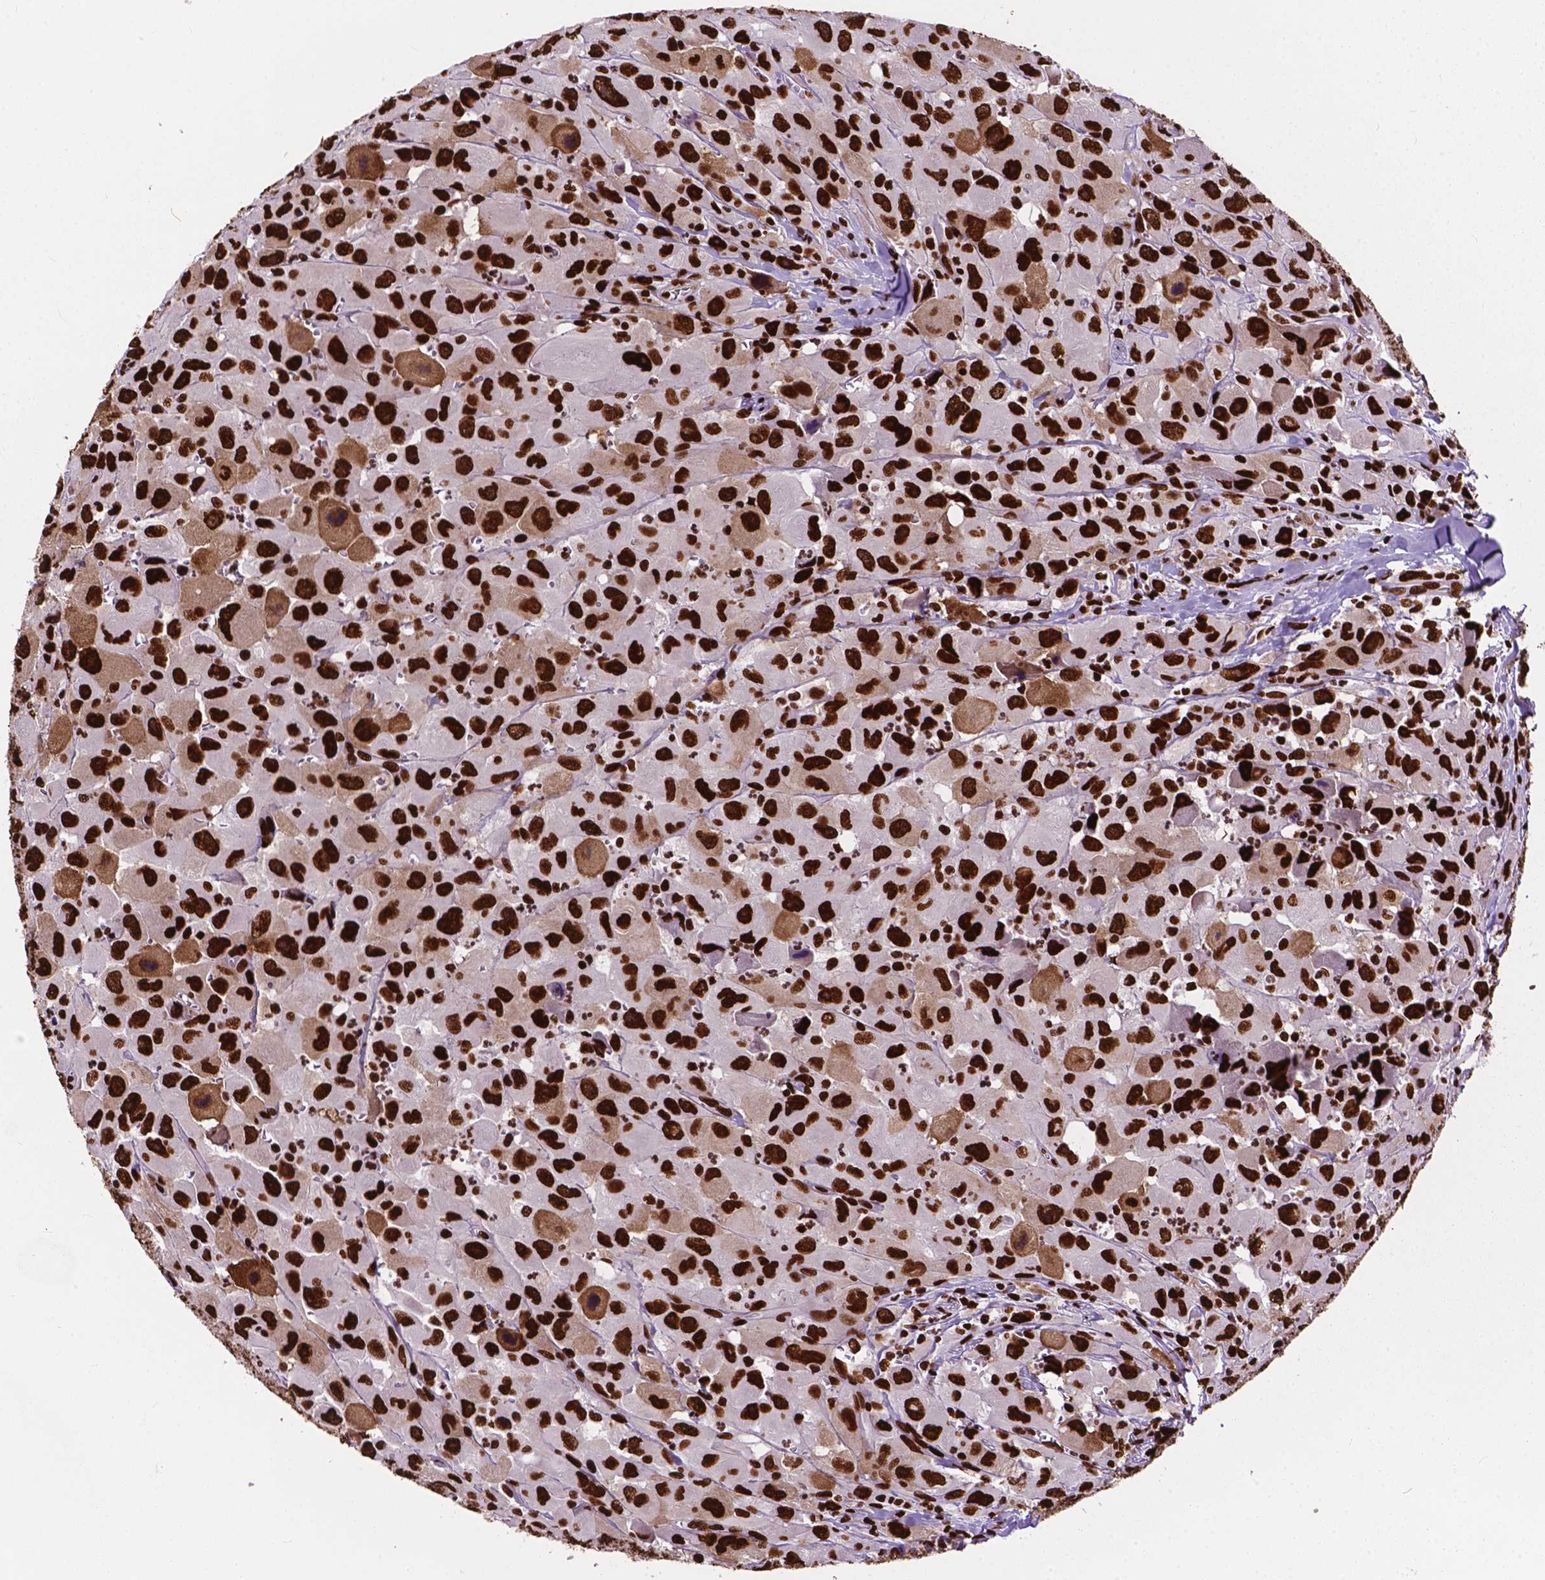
{"staining": {"intensity": "strong", "quantity": ">75%", "location": "nuclear"}, "tissue": "head and neck cancer", "cell_type": "Tumor cells", "image_type": "cancer", "snomed": [{"axis": "morphology", "description": "Squamous cell carcinoma, NOS"}, {"axis": "morphology", "description": "Squamous cell carcinoma, metastatic, NOS"}, {"axis": "topography", "description": "Oral tissue"}, {"axis": "topography", "description": "Head-Neck"}], "caption": "Protein expression analysis of squamous cell carcinoma (head and neck) displays strong nuclear staining in approximately >75% of tumor cells. The staining was performed using DAB, with brown indicating positive protein expression. Nuclei are stained blue with hematoxylin.", "gene": "SMIM5", "patient": {"sex": "female", "age": 85}}